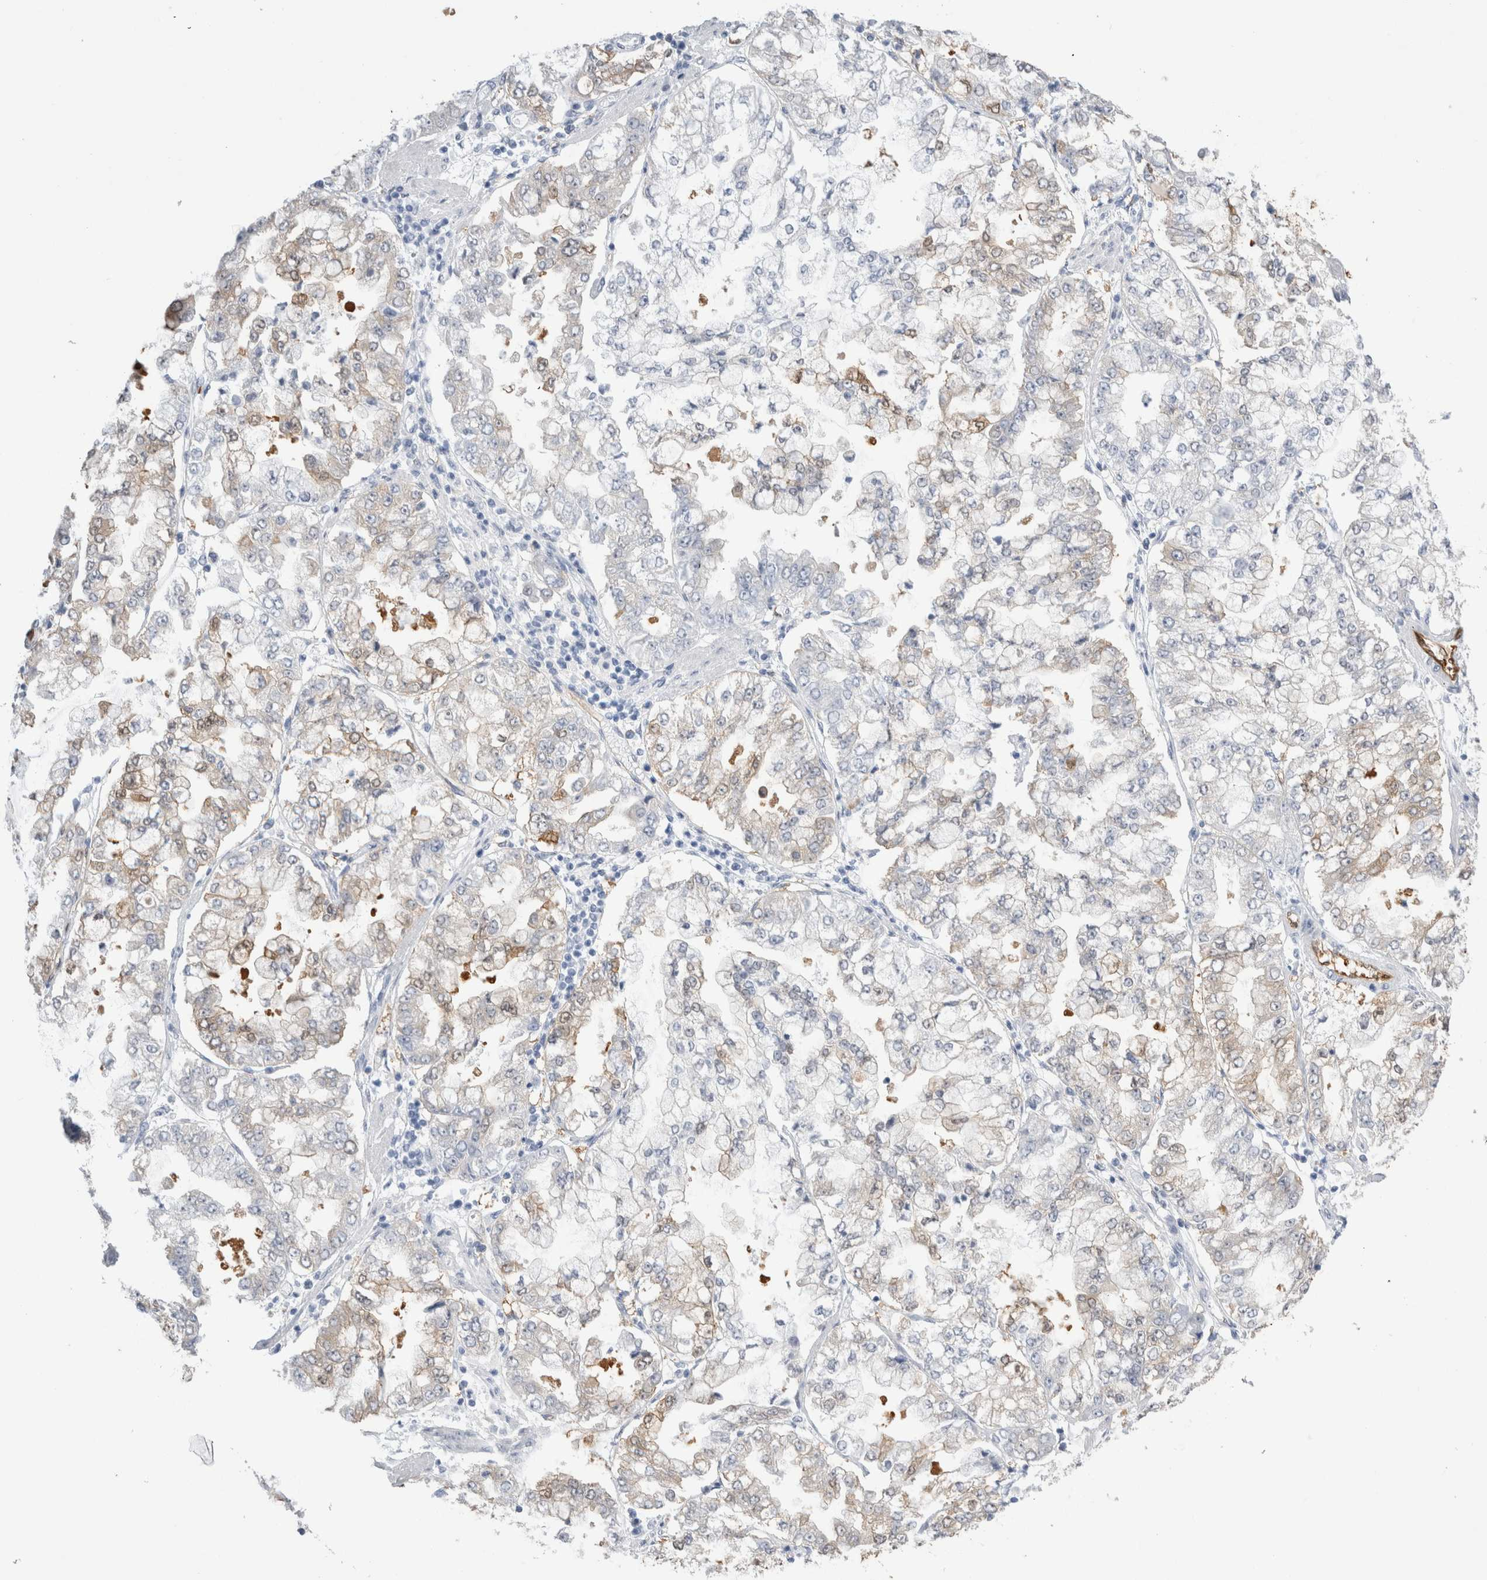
{"staining": {"intensity": "moderate", "quantity": "<25%", "location": "cytoplasmic/membranous"}, "tissue": "stomach cancer", "cell_type": "Tumor cells", "image_type": "cancer", "snomed": [{"axis": "morphology", "description": "Adenocarcinoma, NOS"}, {"axis": "topography", "description": "Stomach"}], "caption": "High-power microscopy captured an IHC photomicrograph of stomach cancer, revealing moderate cytoplasmic/membranous staining in about <25% of tumor cells.", "gene": "NAPEPLD", "patient": {"sex": "male", "age": 76}}